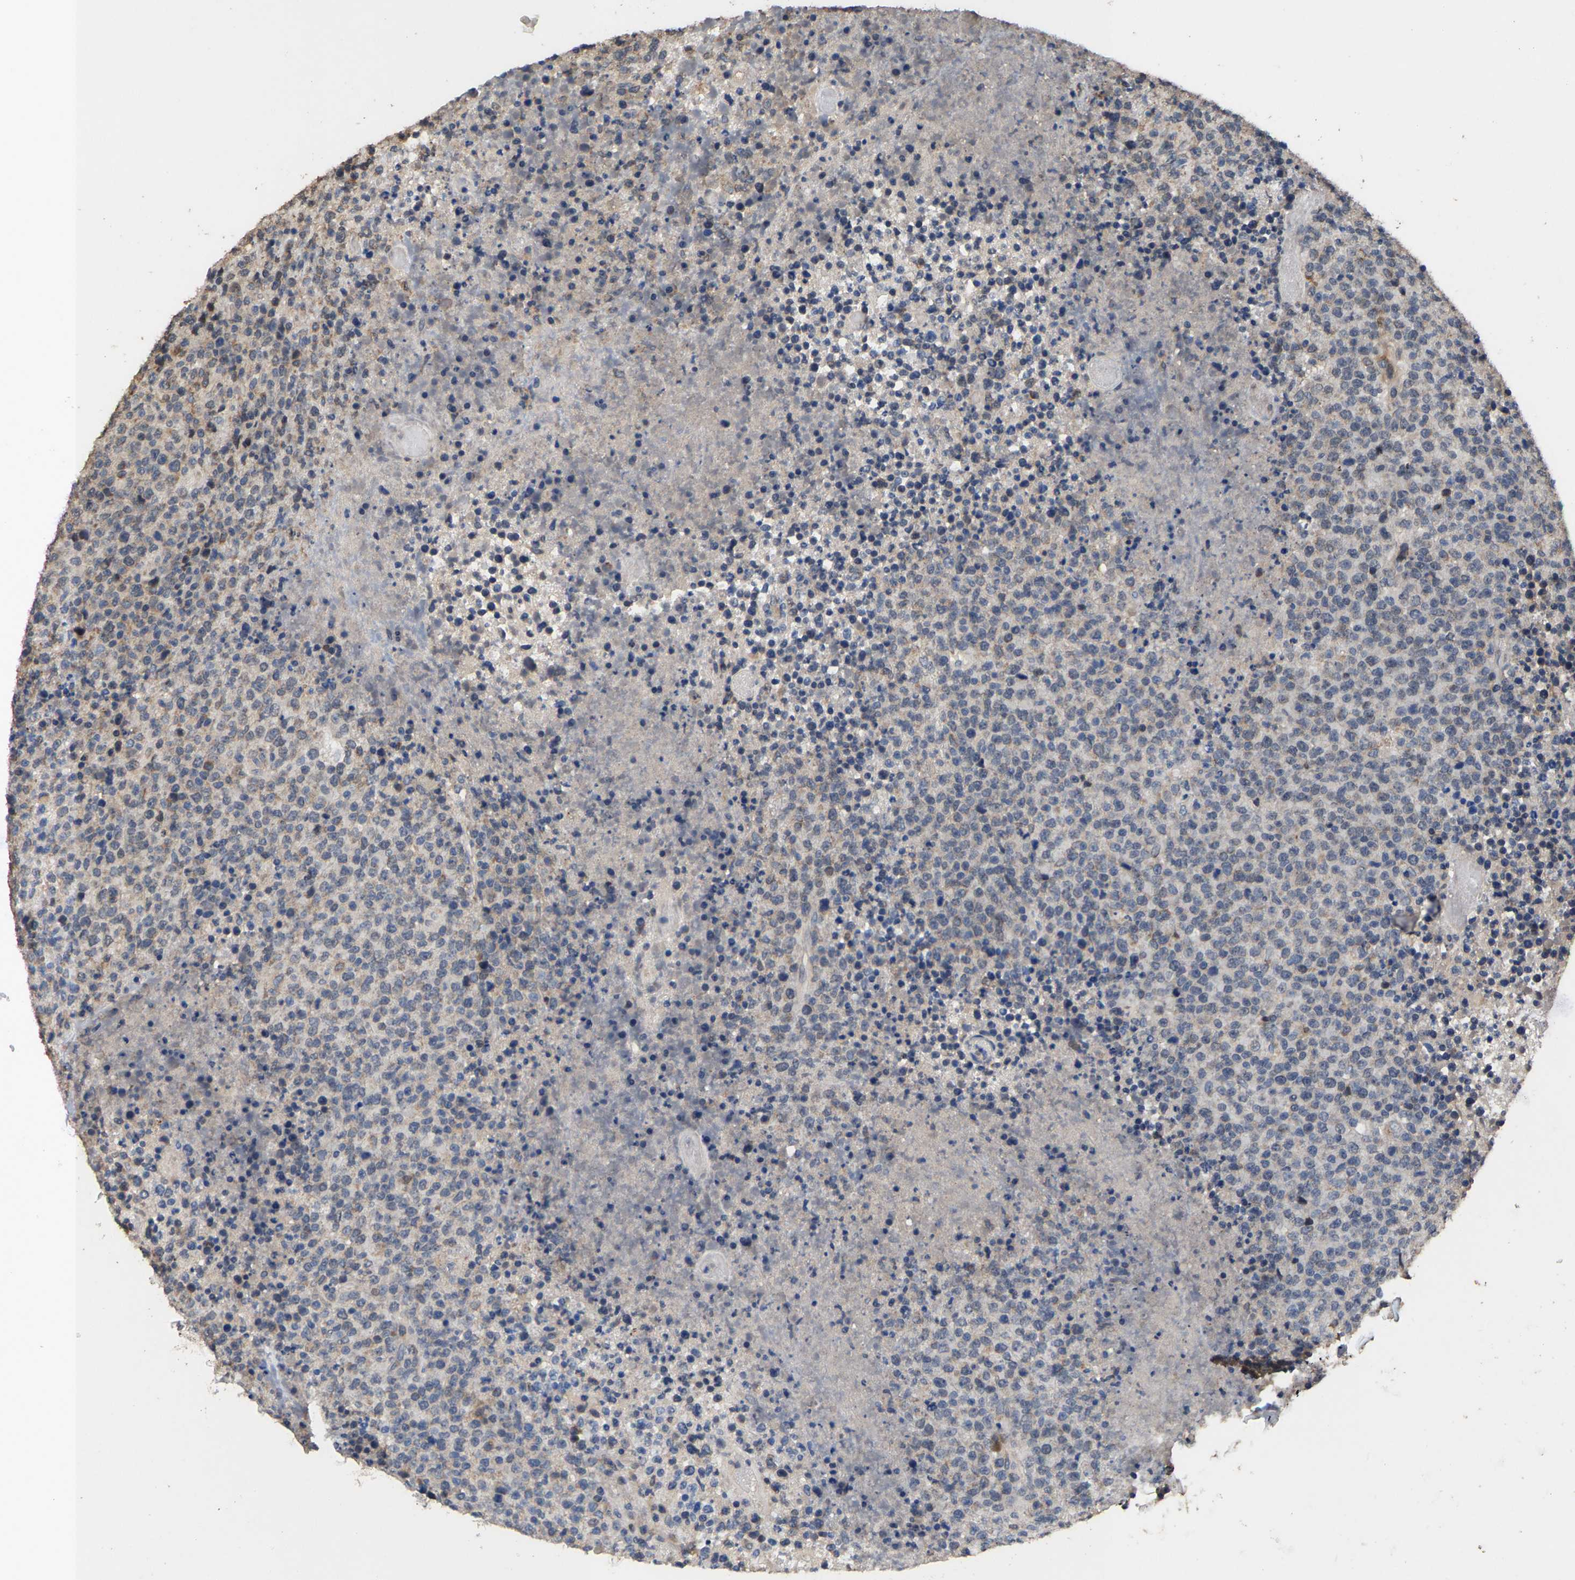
{"staining": {"intensity": "negative", "quantity": "none", "location": "none"}, "tissue": "lymphoma", "cell_type": "Tumor cells", "image_type": "cancer", "snomed": [{"axis": "morphology", "description": "Malignant lymphoma, non-Hodgkin's type, High grade"}, {"axis": "topography", "description": "Lymph node"}], "caption": "Immunohistochemical staining of human malignant lymphoma, non-Hodgkin's type (high-grade) exhibits no significant staining in tumor cells. (Stains: DAB (3,3'-diaminobenzidine) immunohistochemistry with hematoxylin counter stain, Microscopy: brightfield microscopy at high magnification).", "gene": "TDRKH", "patient": {"sex": "male", "age": 13}}